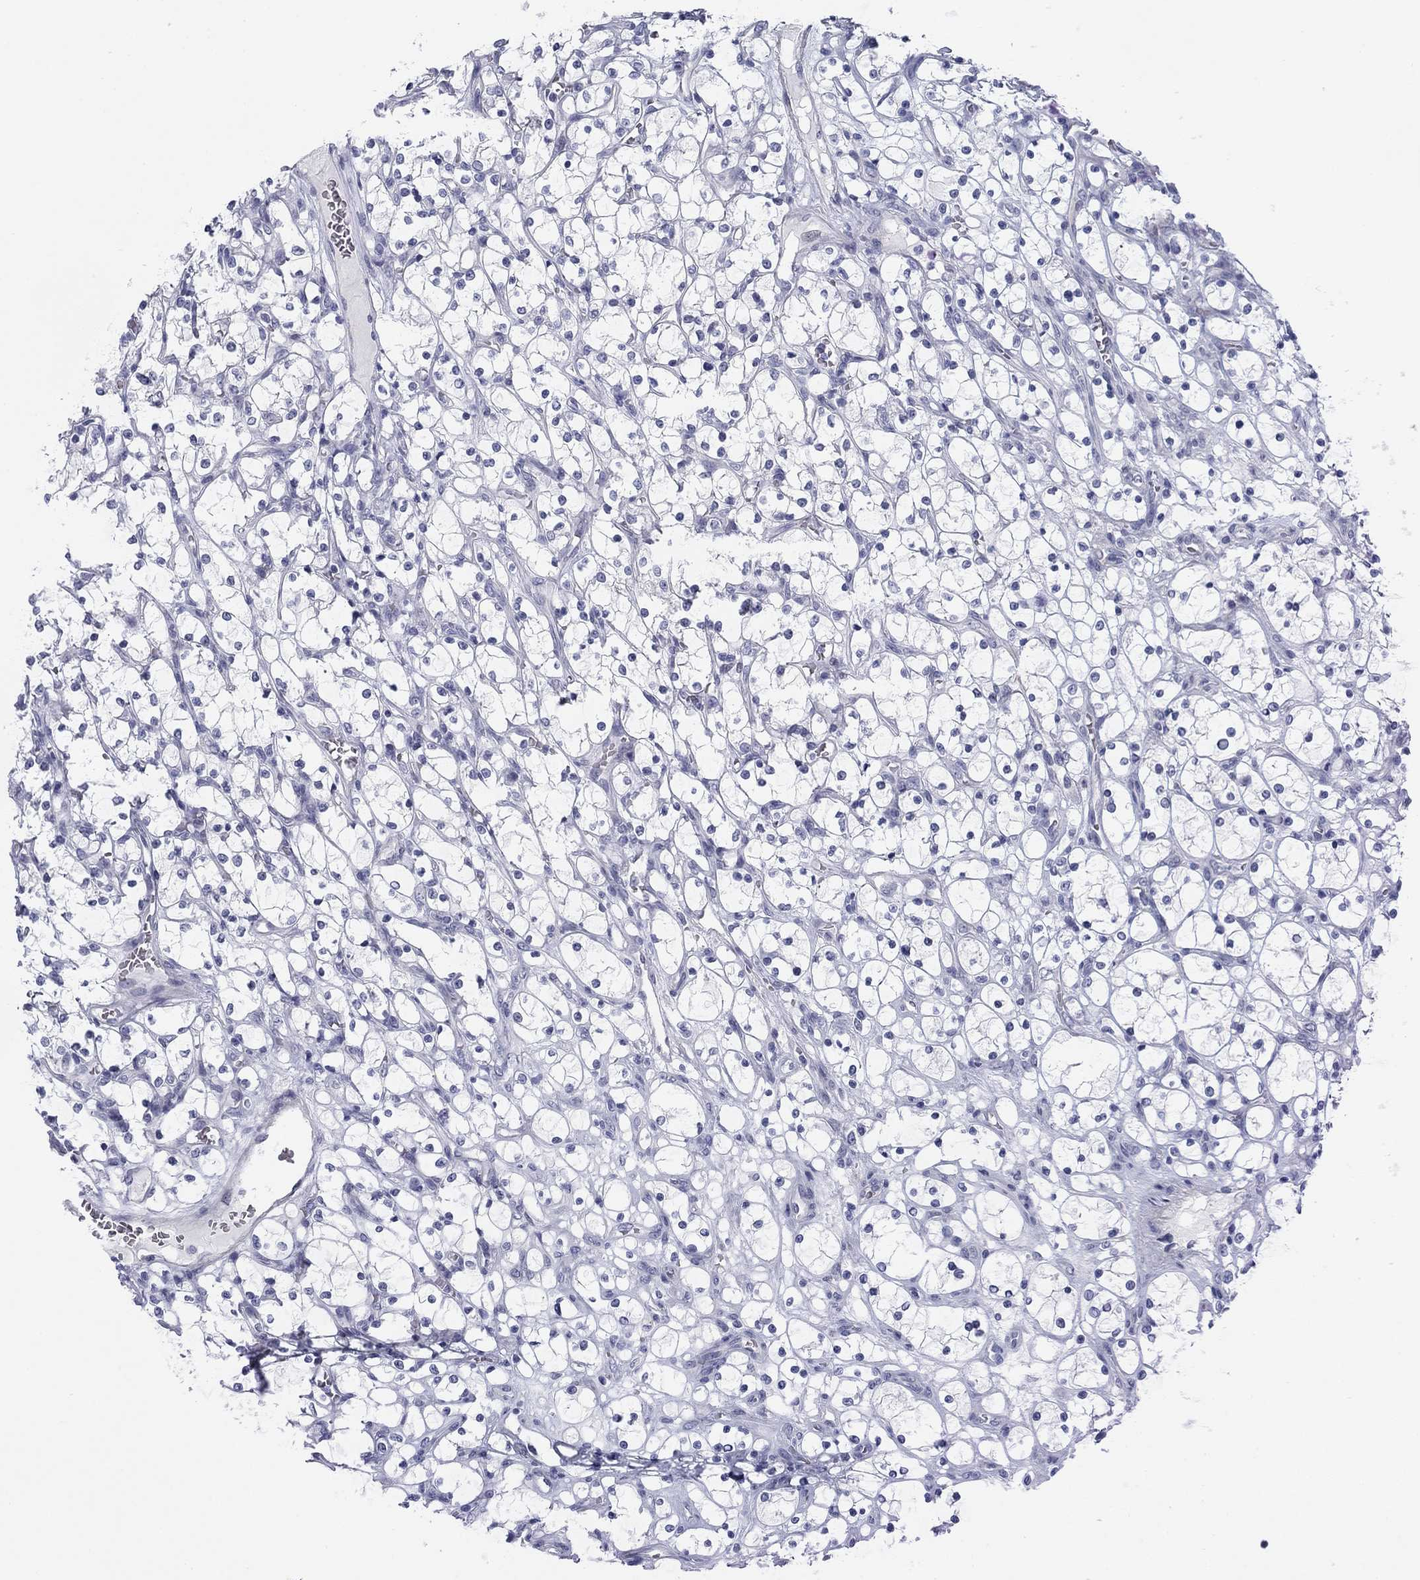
{"staining": {"intensity": "negative", "quantity": "none", "location": "none"}, "tissue": "renal cancer", "cell_type": "Tumor cells", "image_type": "cancer", "snomed": [{"axis": "morphology", "description": "Adenocarcinoma, NOS"}, {"axis": "topography", "description": "Kidney"}], "caption": "Immunohistochemistry (IHC) histopathology image of adenocarcinoma (renal) stained for a protein (brown), which displays no positivity in tumor cells.", "gene": "PRPH", "patient": {"sex": "female", "age": 69}}